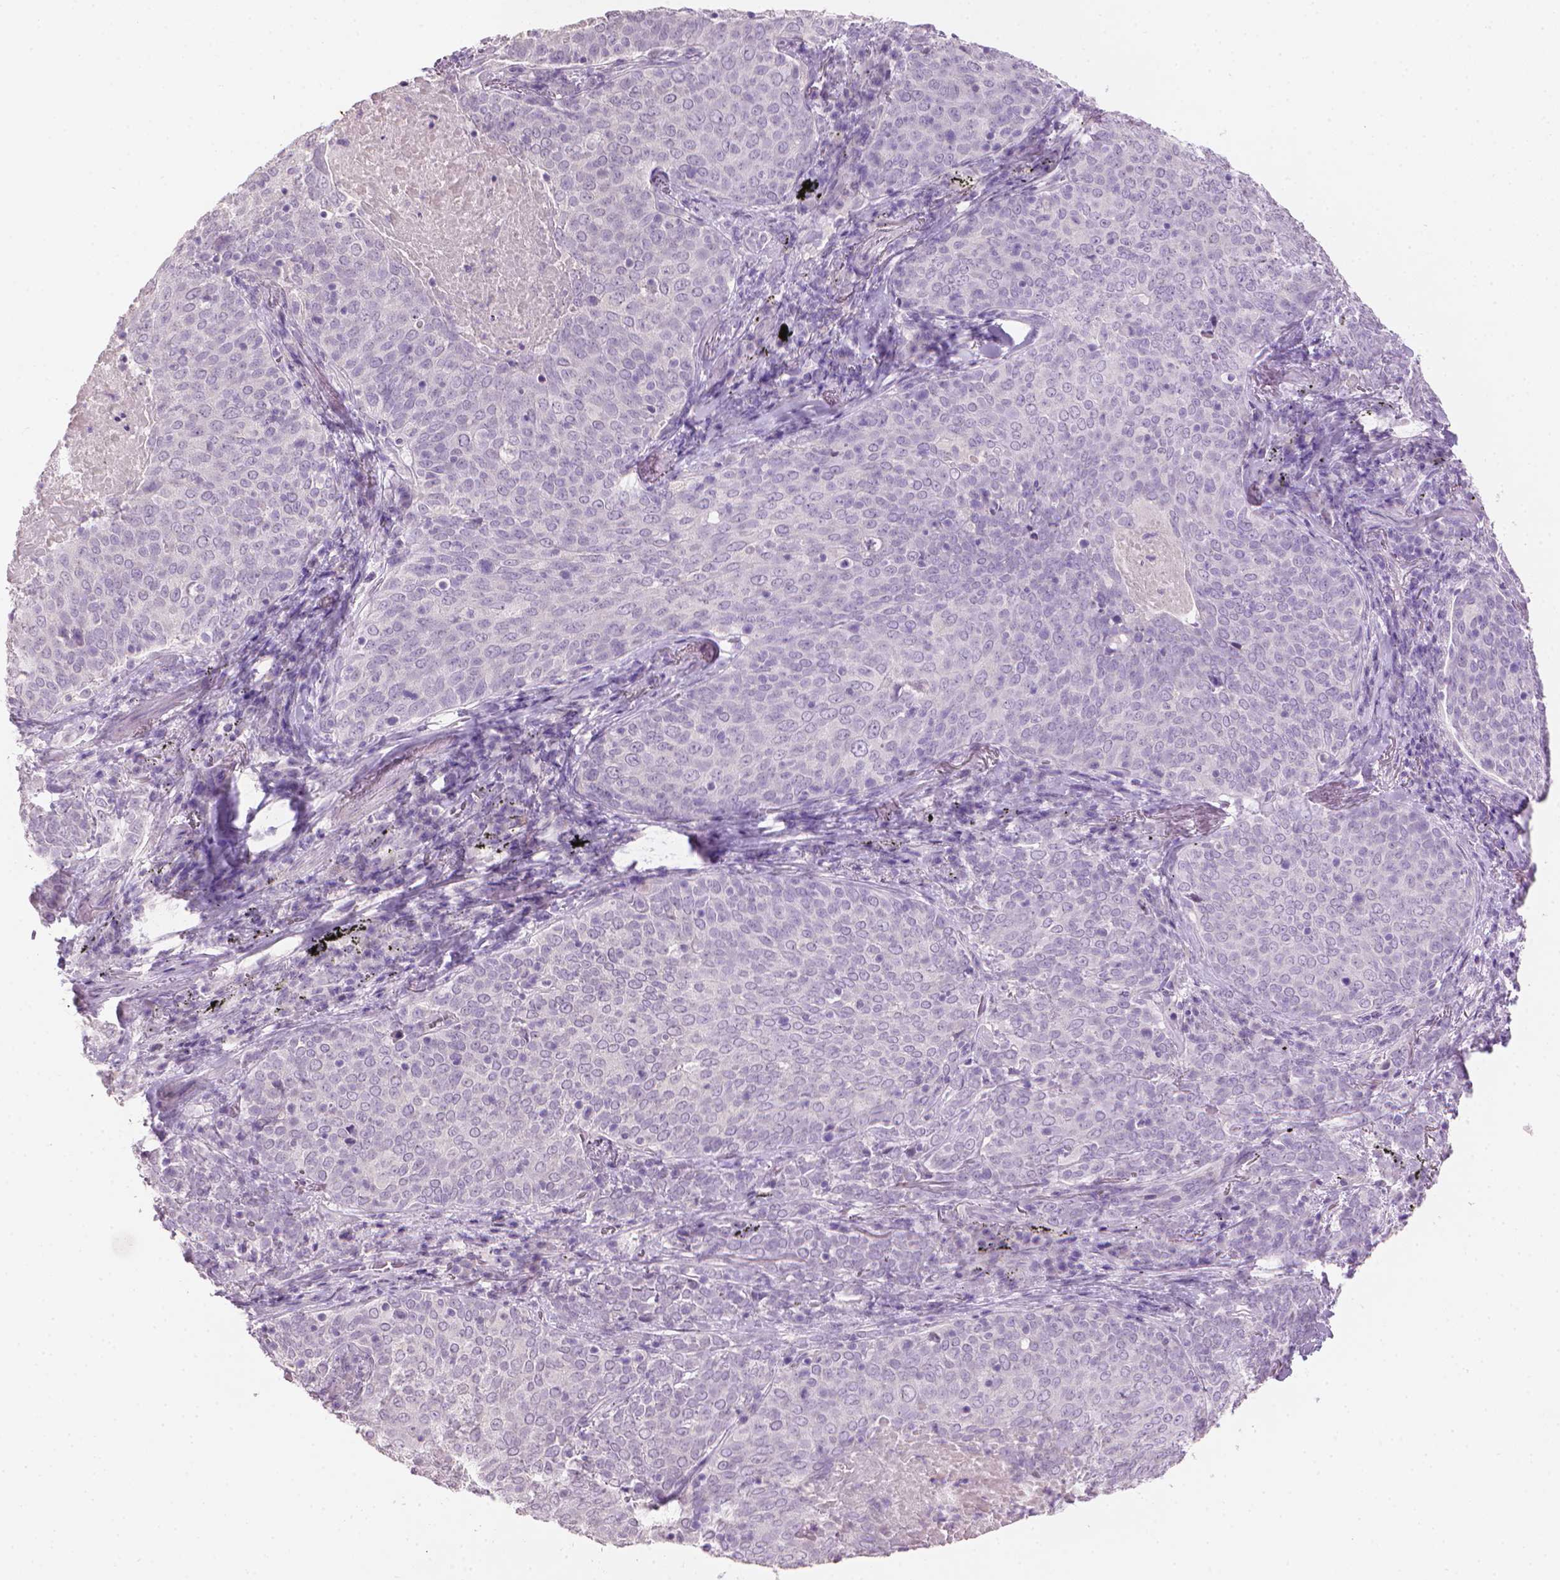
{"staining": {"intensity": "negative", "quantity": "none", "location": "none"}, "tissue": "lung cancer", "cell_type": "Tumor cells", "image_type": "cancer", "snomed": [{"axis": "morphology", "description": "Squamous cell carcinoma, NOS"}, {"axis": "topography", "description": "Lung"}], "caption": "DAB immunohistochemical staining of lung cancer reveals no significant staining in tumor cells.", "gene": "MLANA", "patient": {"sex": "male", "age": 82}}